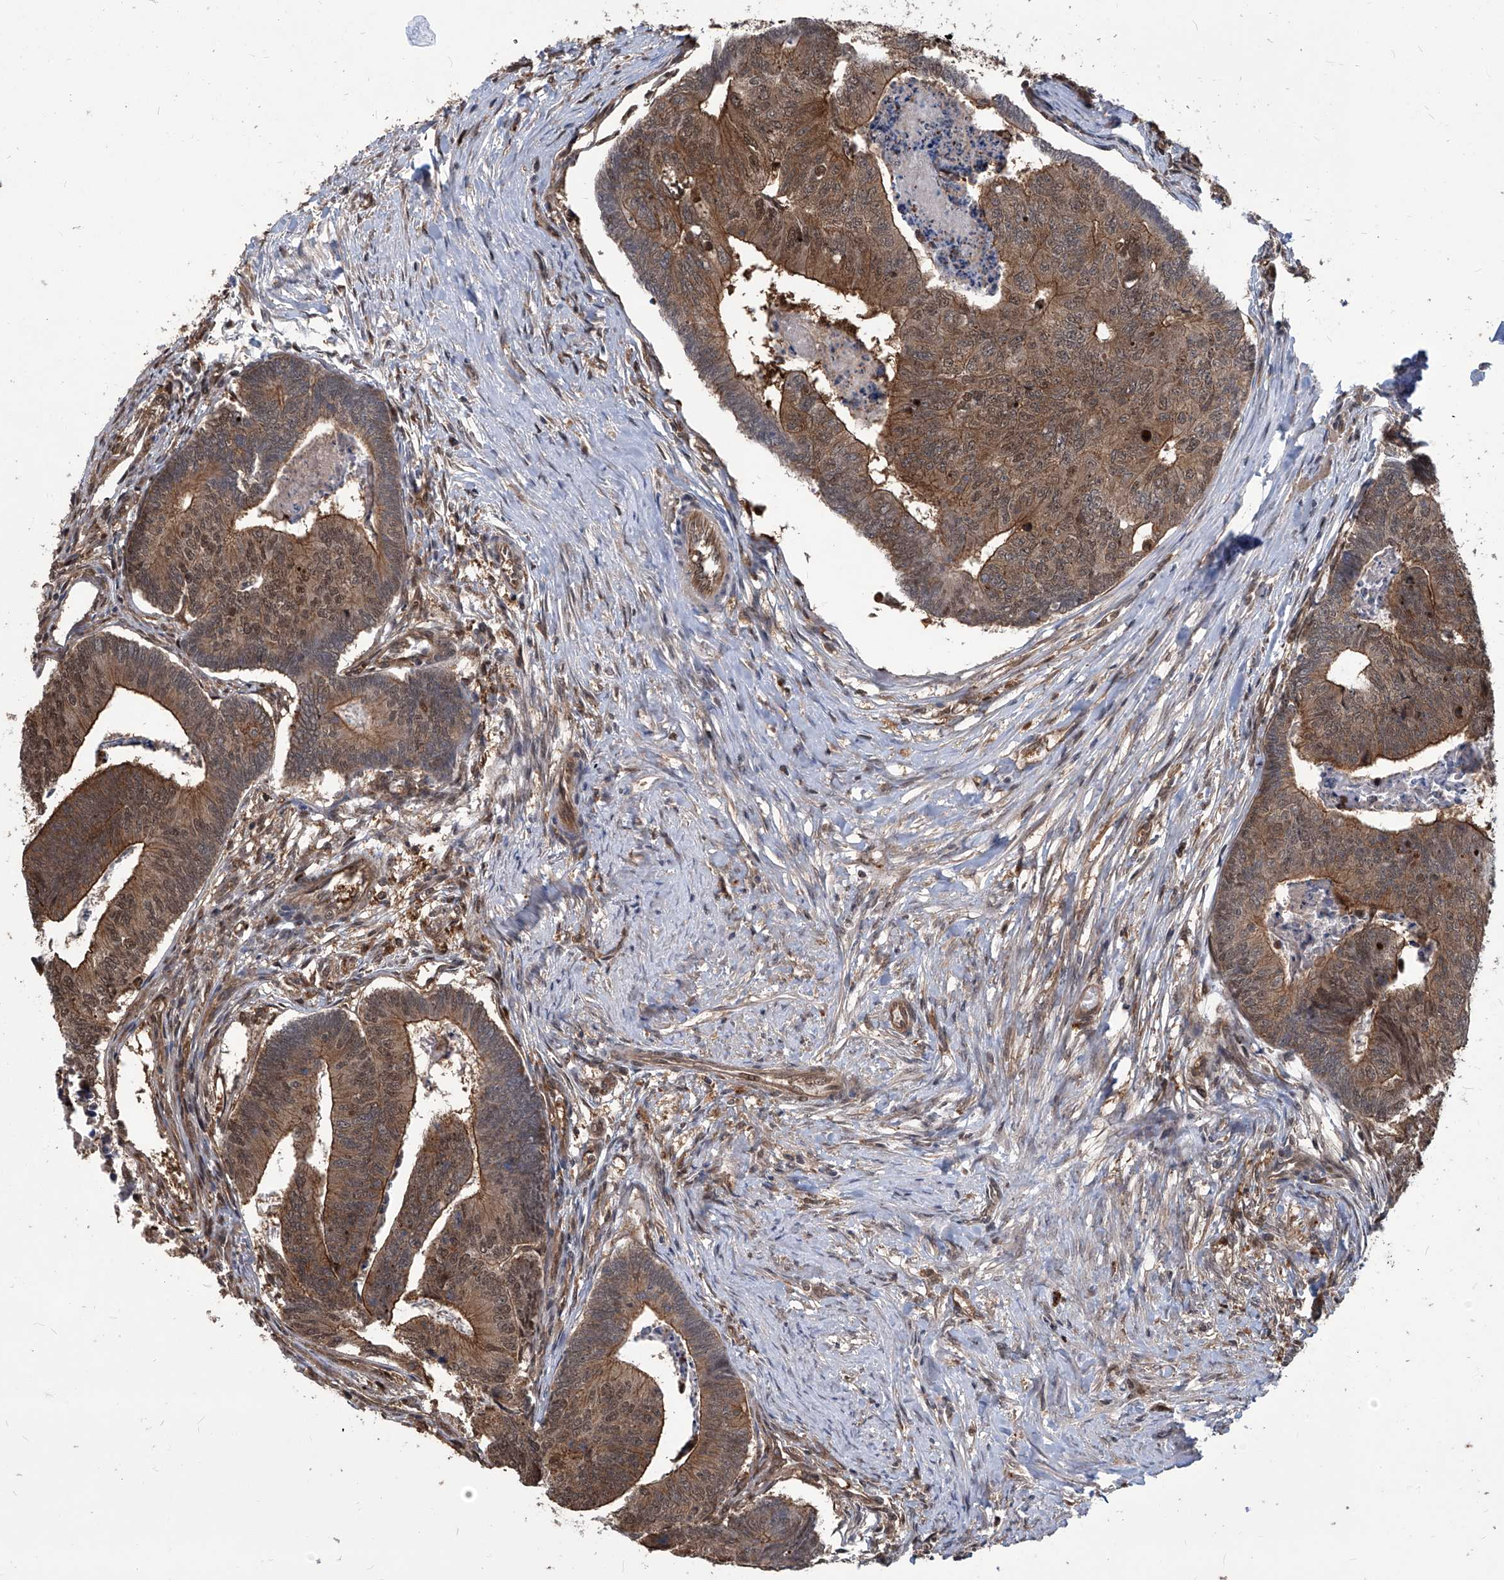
{"staining": {"intensity": "moderate", "quantity": ">75%", "location": "cytoplasmic/membranous"}, "tissue": "colorectal cancer", "cell_type": "Tumor cells", "image_type": "cancer", "snomed": [{"axis": "morphology", "description": "Adenocarcinoma, NOS"}, {"axis": "topography", "description": "Colon"}], "caption": "Immunohistochemistry photomicrograph of human colorectal cancer (adenocarcinoma) stained for a protein (brown), which displays medium levels of moderate cytoplasmic/membranous staining in about >75% of tumor cells.", "gene": "PSMB1", "patient": {"sex": "female", "age": 67}}